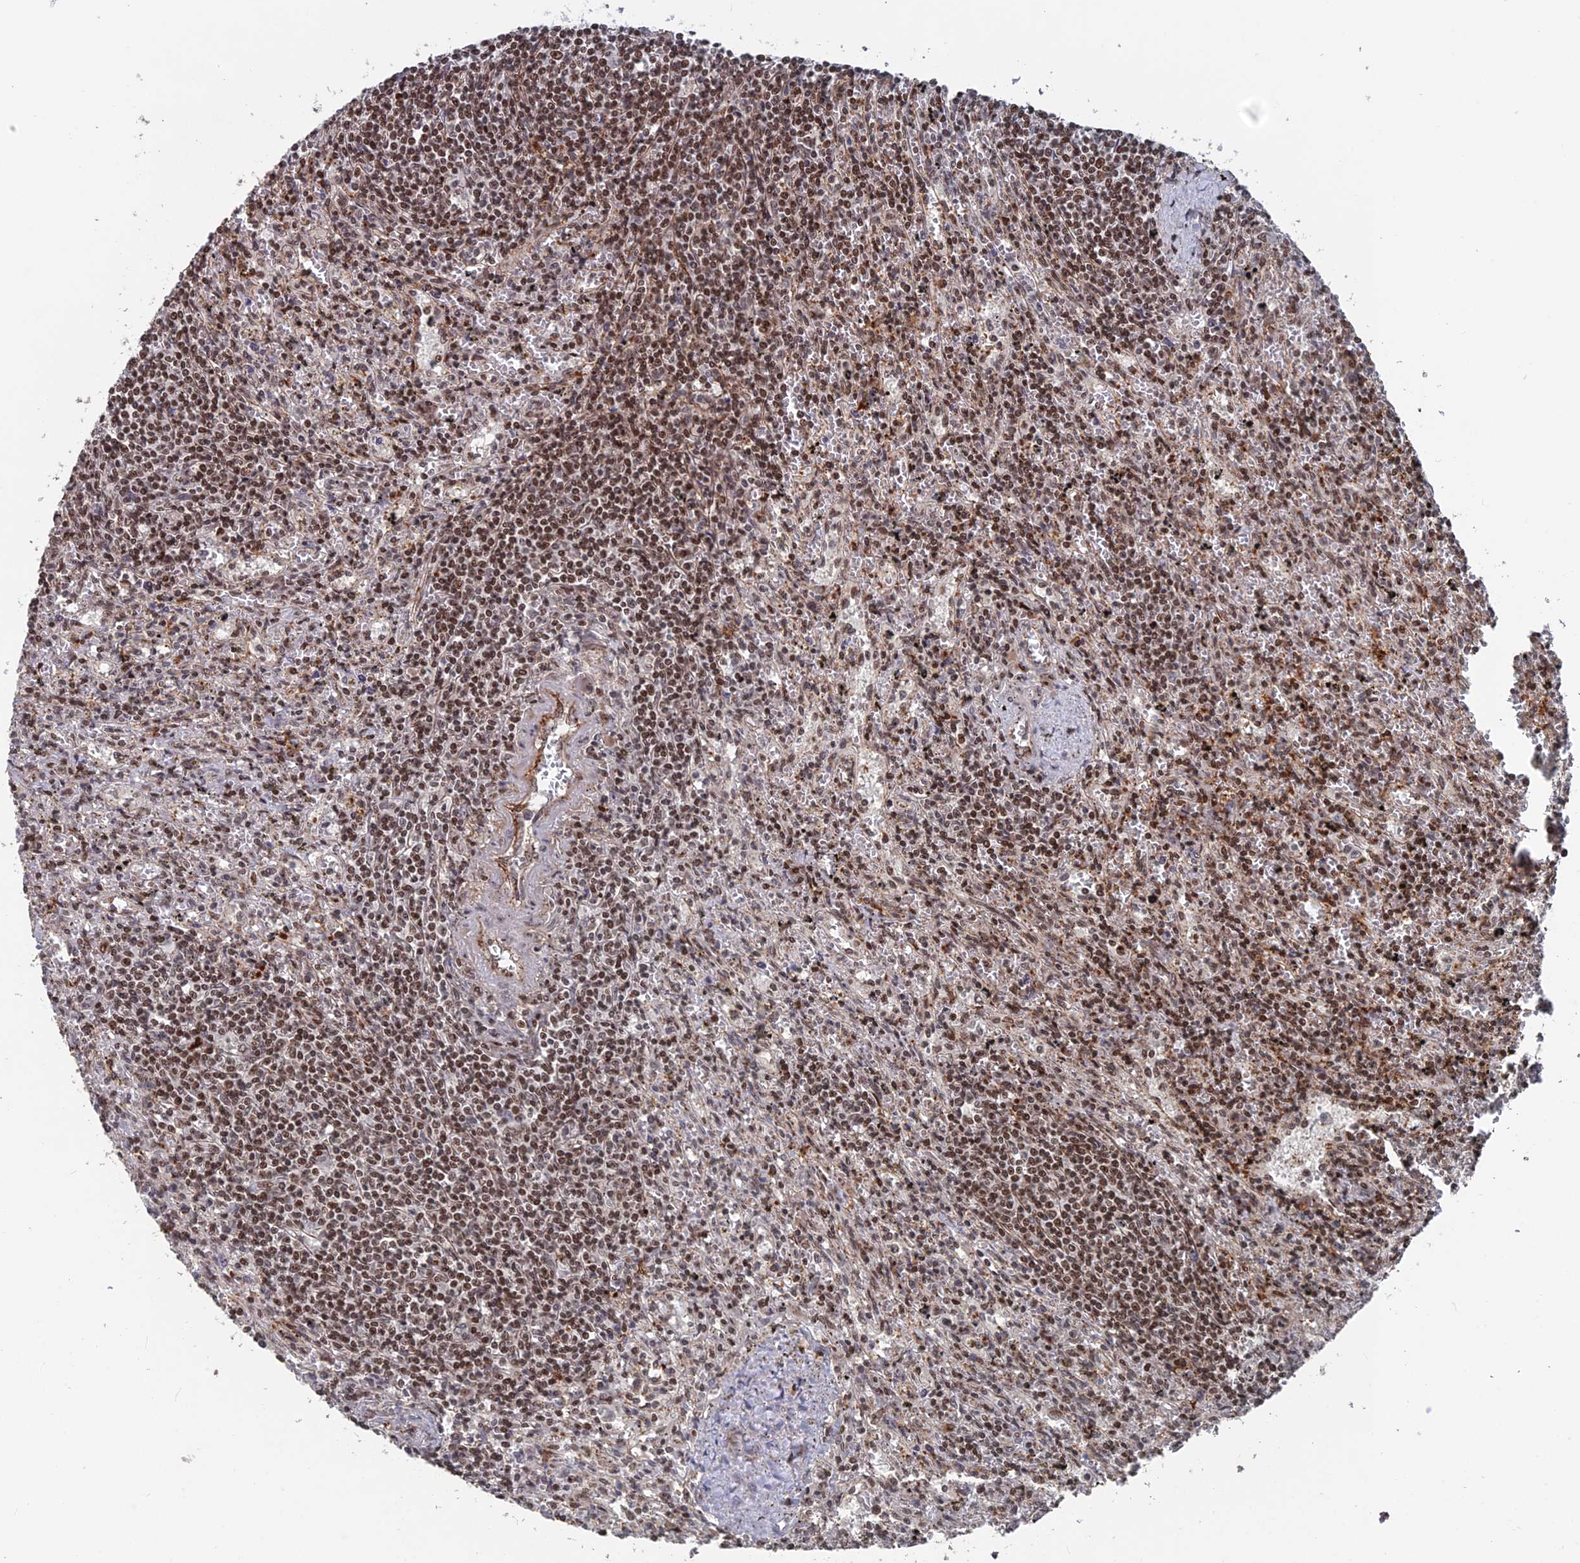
{"staining": {"intensity": "moderate", "quantity": ">75%", "location": "nuclear"}, "tissue": "lymphoma", "cell_type": "Tumor cells", "image_type": "cancer", "snomed": [{"axis": "morphology", "description": "Malignant lymphoma, non-Hodgkin's type, Low grade"}, {"axis": "topography", "description": "Spleen"}], "caption": "IHC photomicrograph of lymphoma stained for a protein (brown), which displays medium levels of moderate nuclear expression in approximately >75% of tumor cells.", "gene": "SH3D21", "patient": {"sex": "male", "age": 76}}